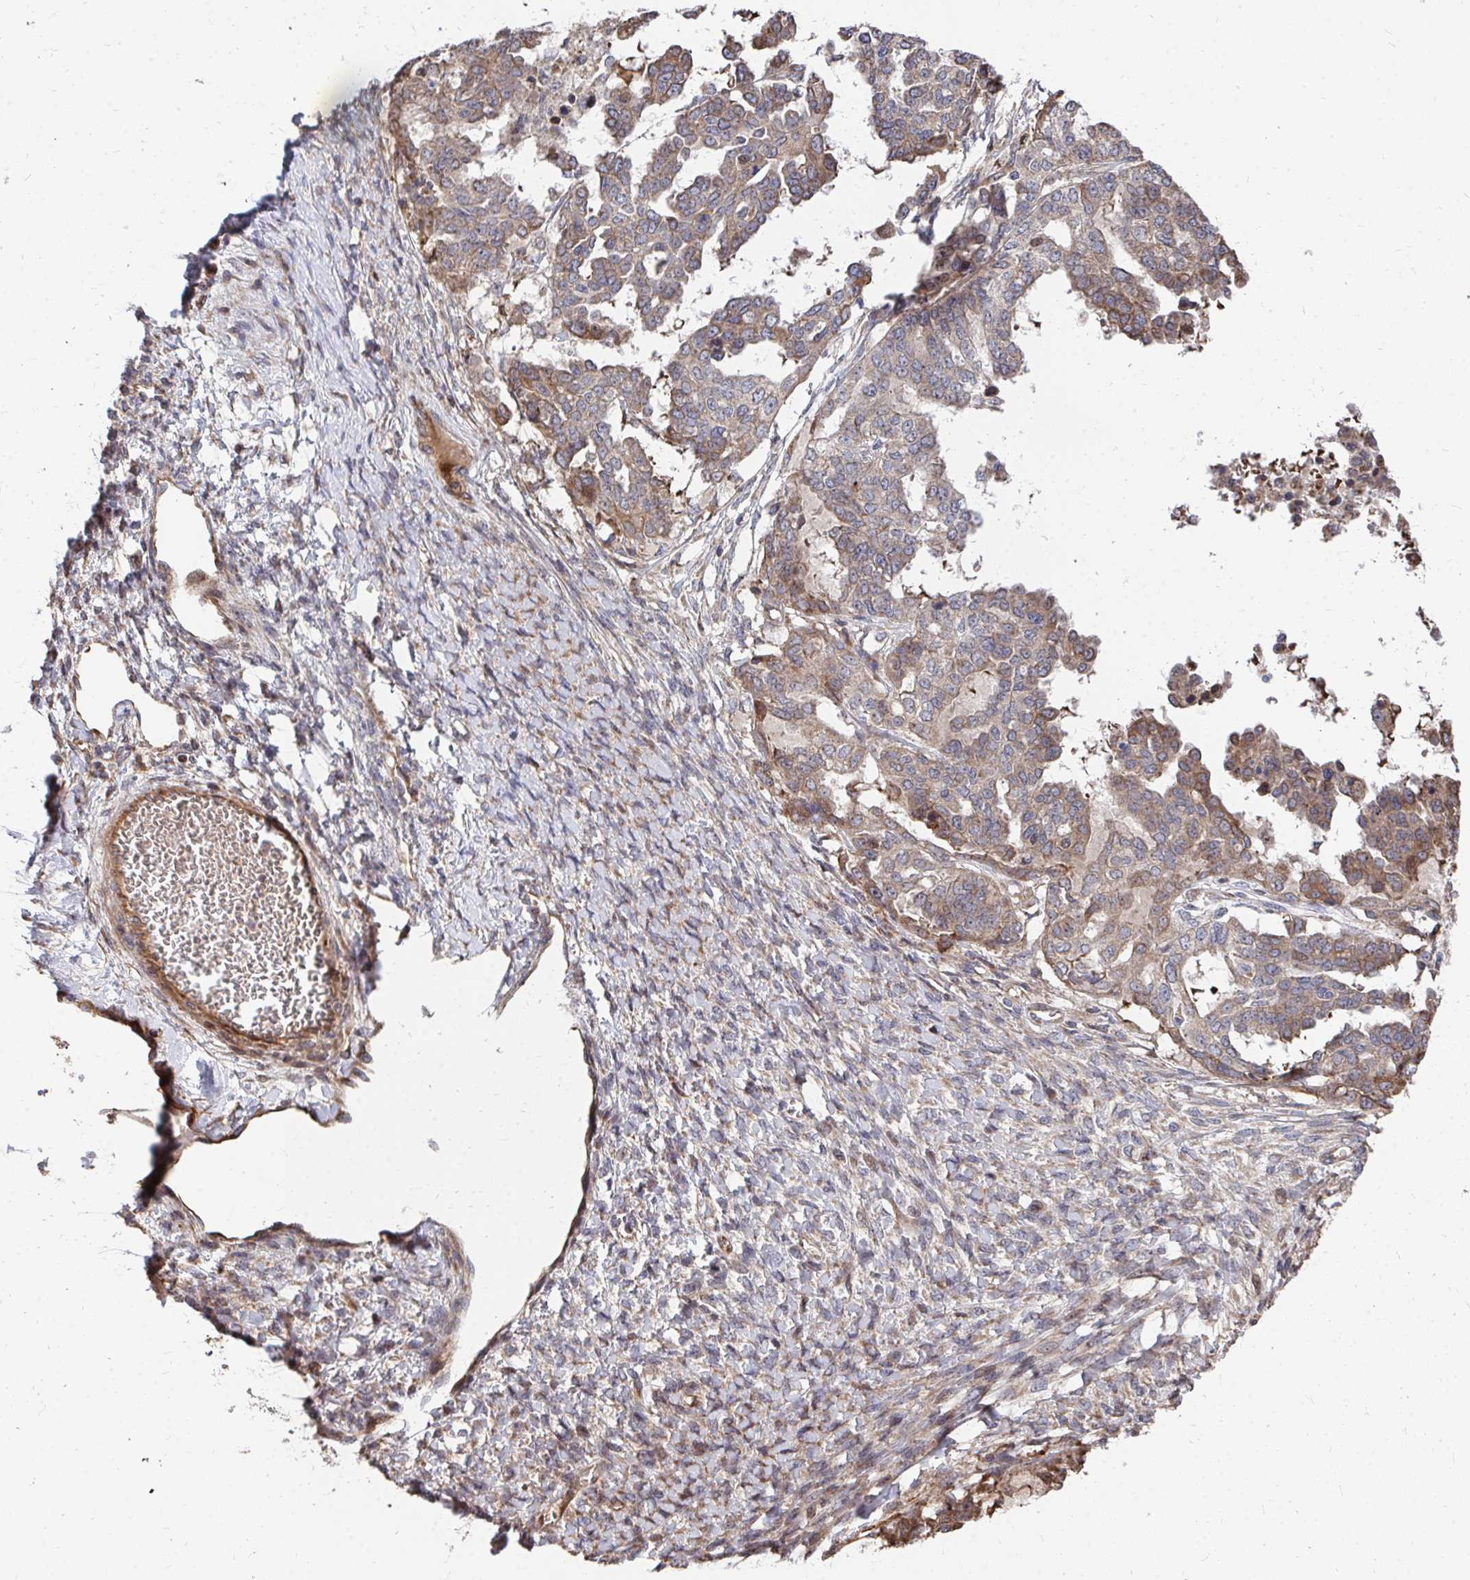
{"staining": {"intensity": "moderate", "quantity": ">75%", "location": "cytoplasmic/membranous"}, "tissue": "ovarian cancer", "cell_type": "Tumor cells", "image_type": "cancer", "snomed": [{"axis": "morphology", "description": "Cystadenocarcinoma, serous, NOS"}, {"axis": "topography", "description": "Ovary"}], "caption": "DAB immunohistochemical staining of ovarian cancer (serous cystadenocarcinoma) displays moderate cytoplasmic/membranous protein staining in approximately >75% of tumor cells.", "gene": "FAM89A", "patient": {"sex": "female", "age": 53}}